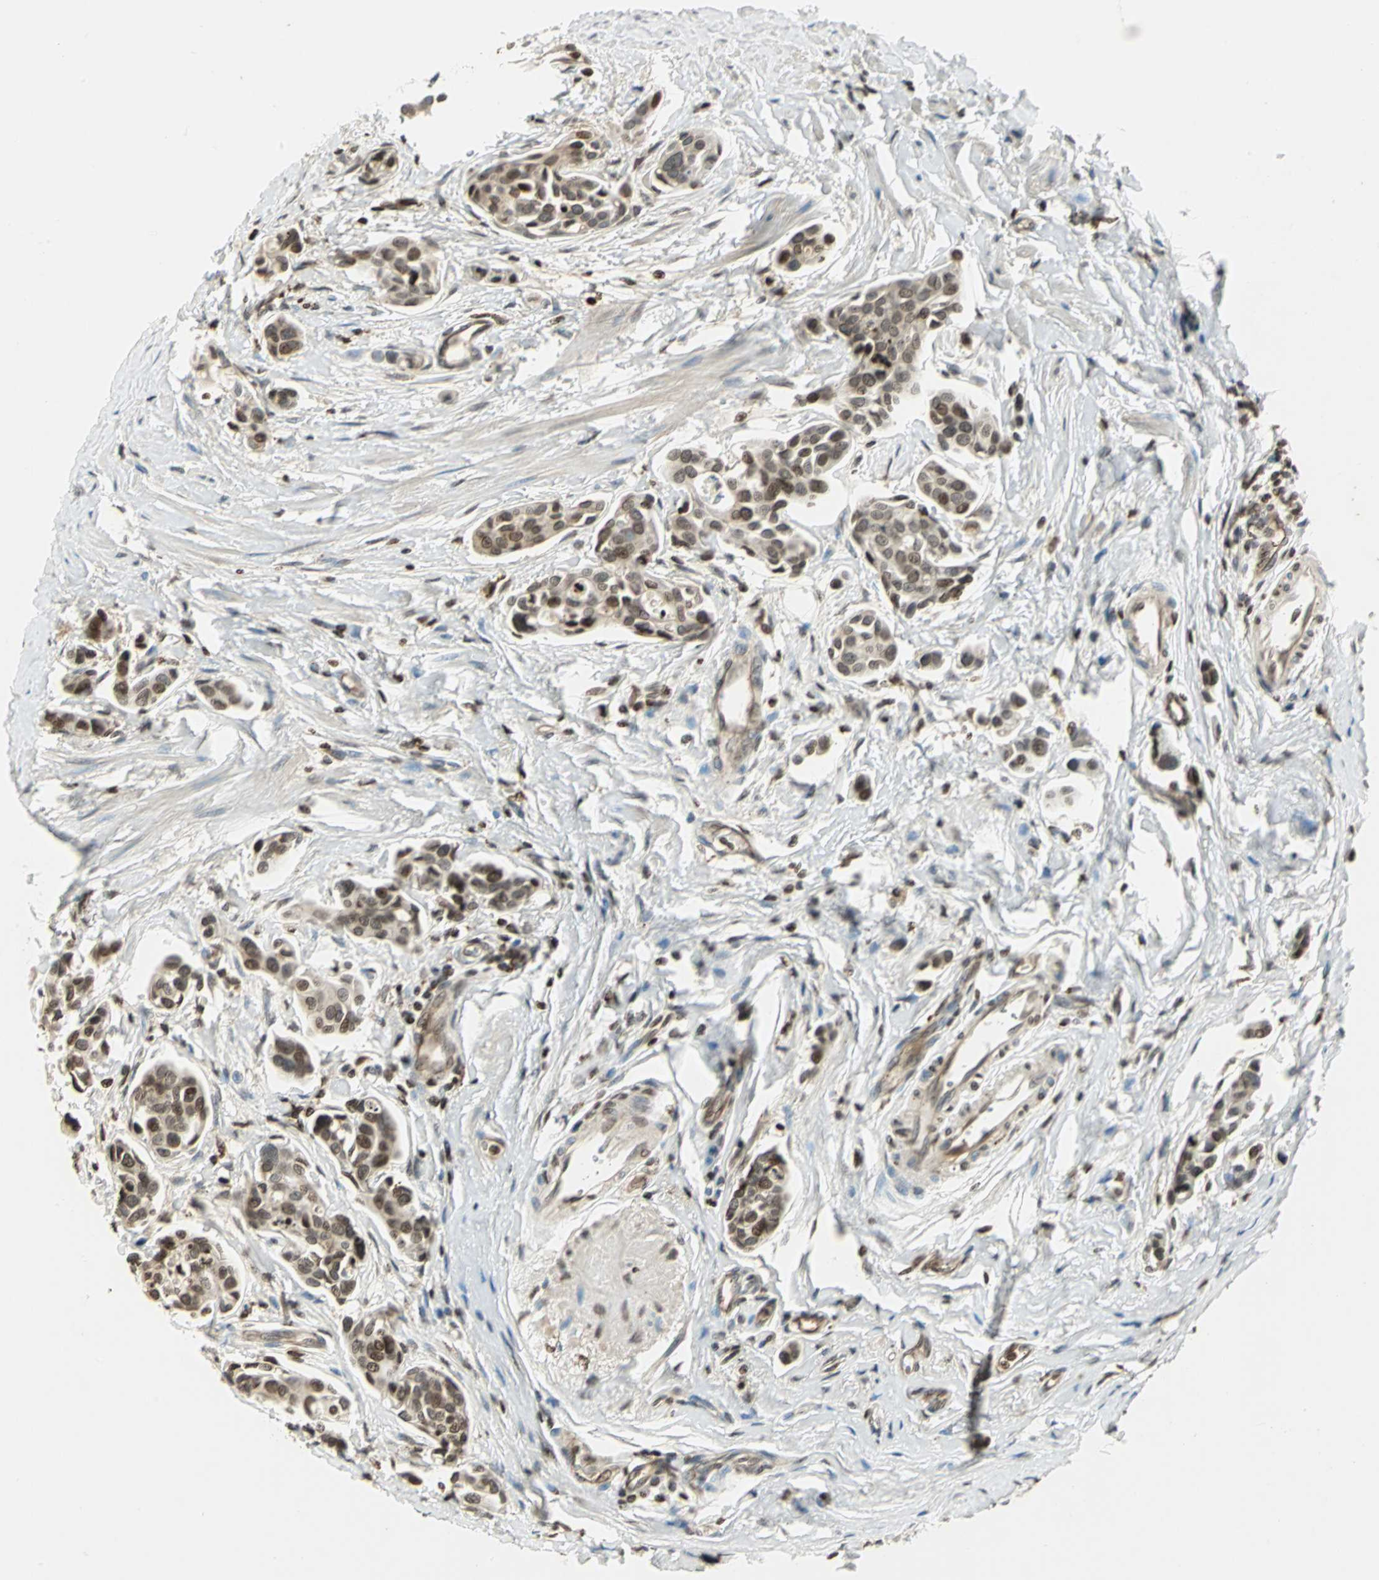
{"staining": {"intensity": "moderate", "quantity": ">75%", "location": "cytoplasmic/membranous,nuclear"}, "tissue": "urothelial cancer", "cell_type": "Tumor cells", "image_type": "cancer", "snomed": [{"axis": "morphology", "description": "Urothelial carcinoma, High grade"}, {"axis": "topography", "description": "Urinary bladder"}], "caption": "This histopathology image exhibits urothelial carcinoma (high-grade) stained with IHC to label a protein in brown. The cytoplasmic/membranous and nuclear of tumor cells show moderate positivity for the protein. Nuclei are counter-stained blue.", "gene": "LGALS3", "patient": {"sex": "male", "age": 78}}